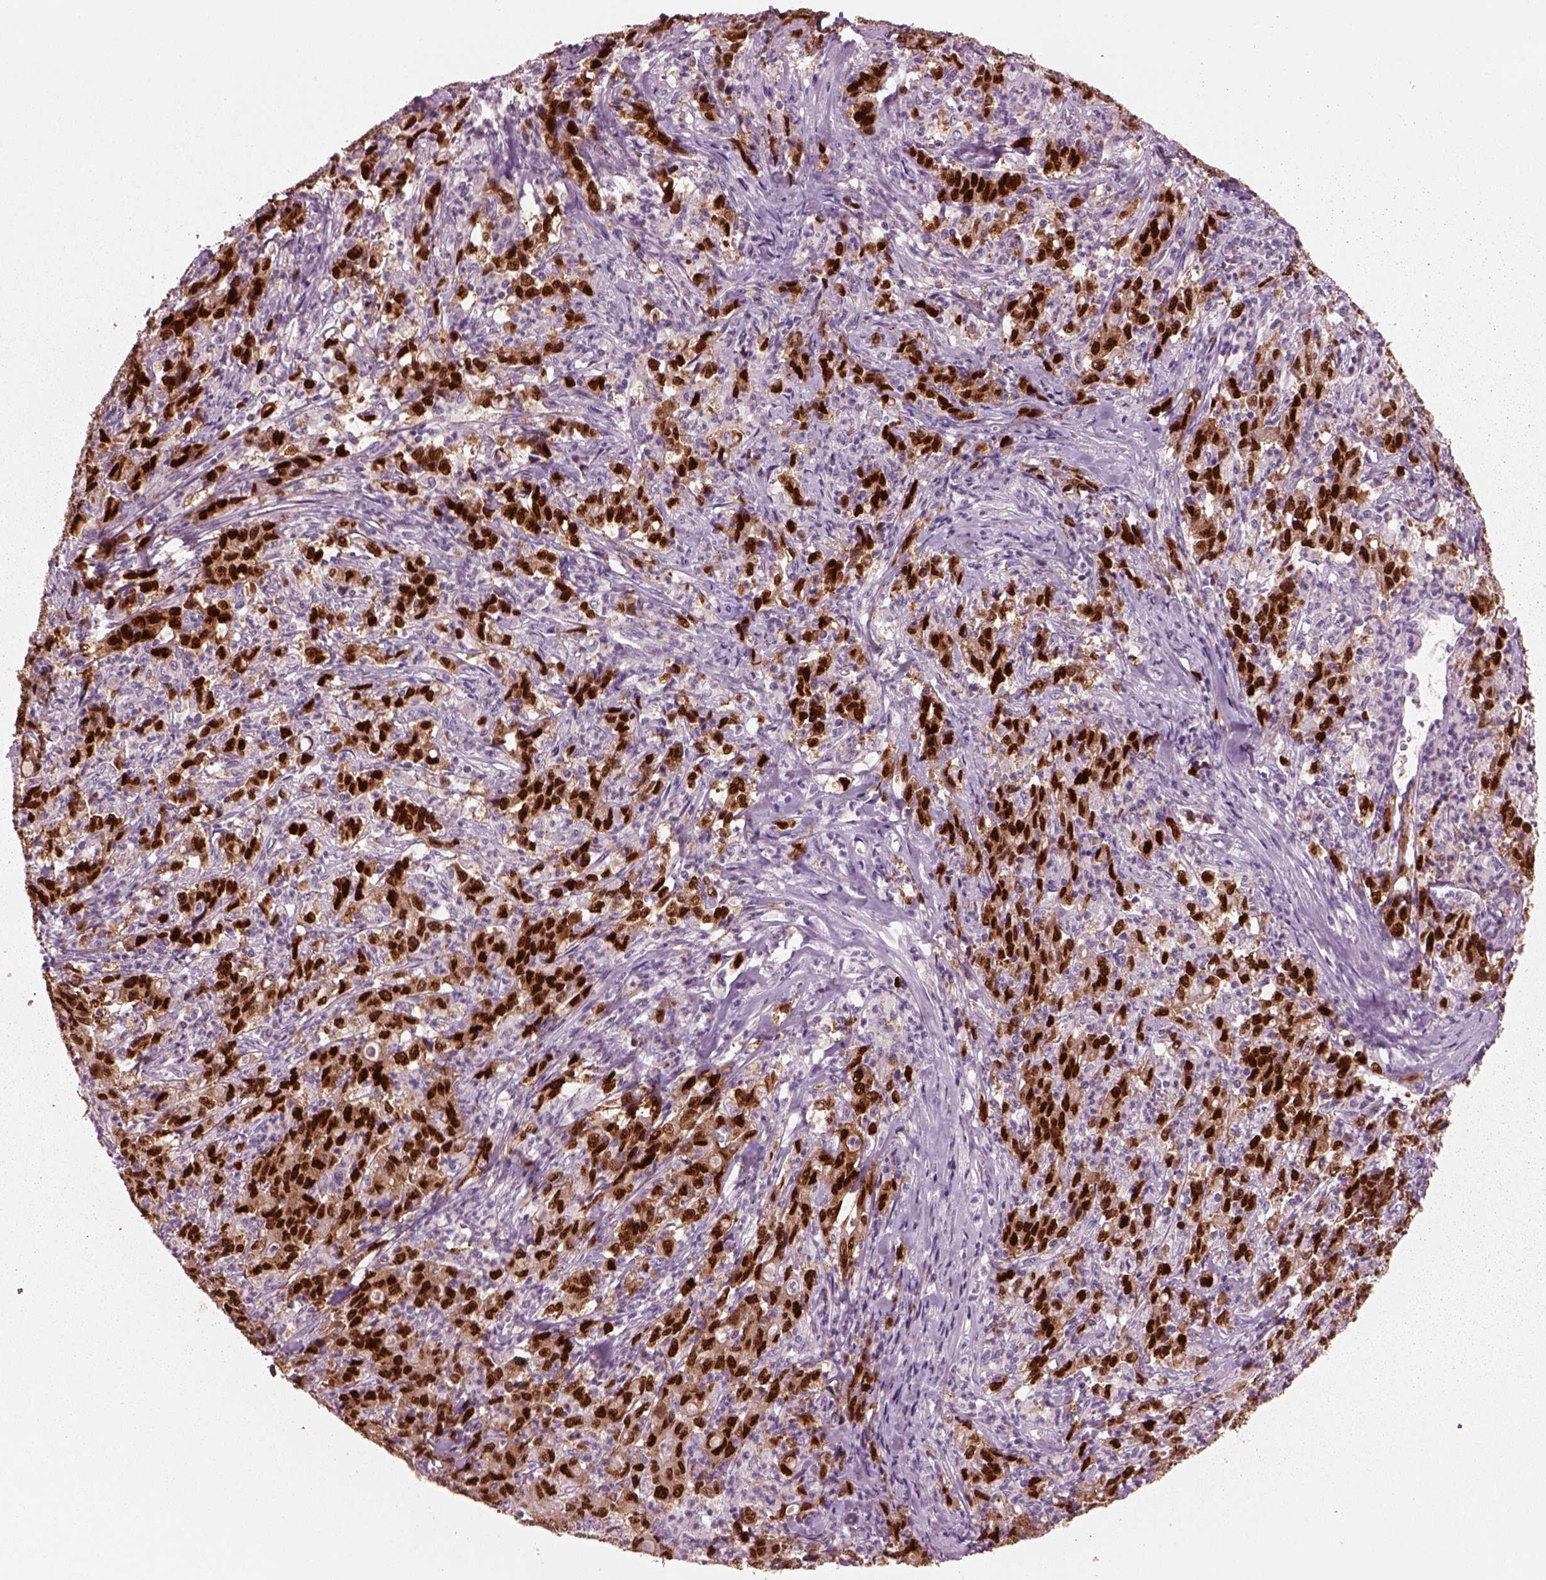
{"staining": {"intensity": "strong", "quantity": ">75%", "location": "nuclear"}, "tissue": "stomach cancer", "cell_type": "Tumor cells", "image_type": "cancer", "snomed": [{"axis": "morphology", "description": "Adenocarcinoma, NOS"}, {"axis": "topography", "description": "Stomach, lower"}], "caption": "Immunohistochemistry (IHC) of stomach adenocarcinoma displays high levels of strong nuclear positivity in approximately >75% of tumor cells.", "gene": "SOX9", "patient": {"sex": "female", "age": 71}}